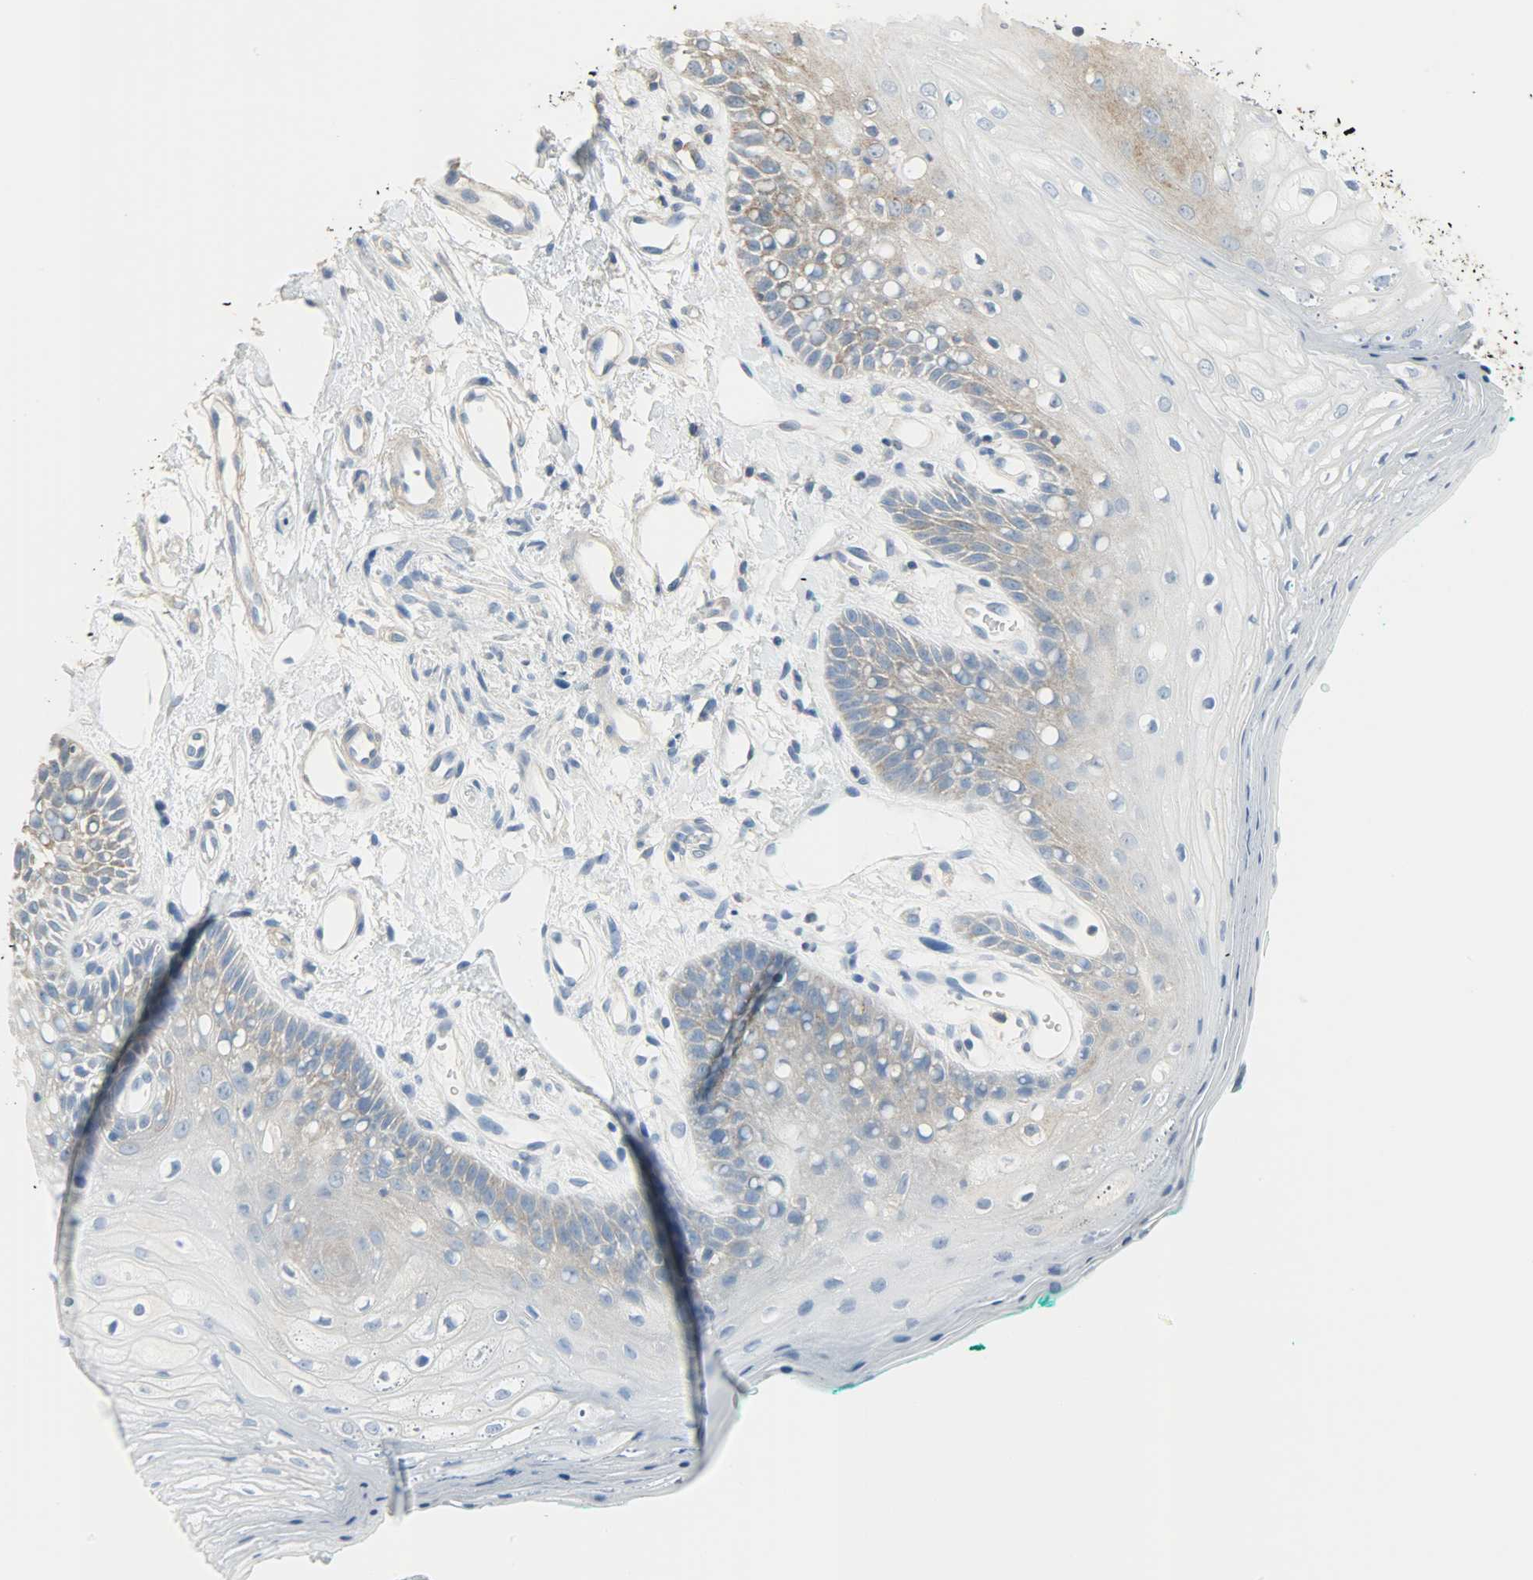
{"staining": {"intensity": "weak", "quantity": "<25%", "location": "cytoplasmic/membranous"}, "tissue": "oral mucosa", "cell_type": "Squamous epithelial cells", "image_type": "normal", "snomed": [{"axis": "morphology", "description": "Normal tissue, NOS"}, {"axis": "morphology", "description": "Squamous cell carcinoma, NOS"}, {"axis": "topography", "description": "Skeletal muscle"}, {"axis": "topography", "description": "Oral tissue"}, {"axis": "topography", "description": "Head-Neck"}], "caption": "Squamous epithelial cells are negative for protein expression in unremarkable human oral mucosa. (Immunohistochemistry (ihc), brightfield microscopy, high magnification).", "gene": "DNAJA4", "patient": {"sex": "female", "age": 84}}